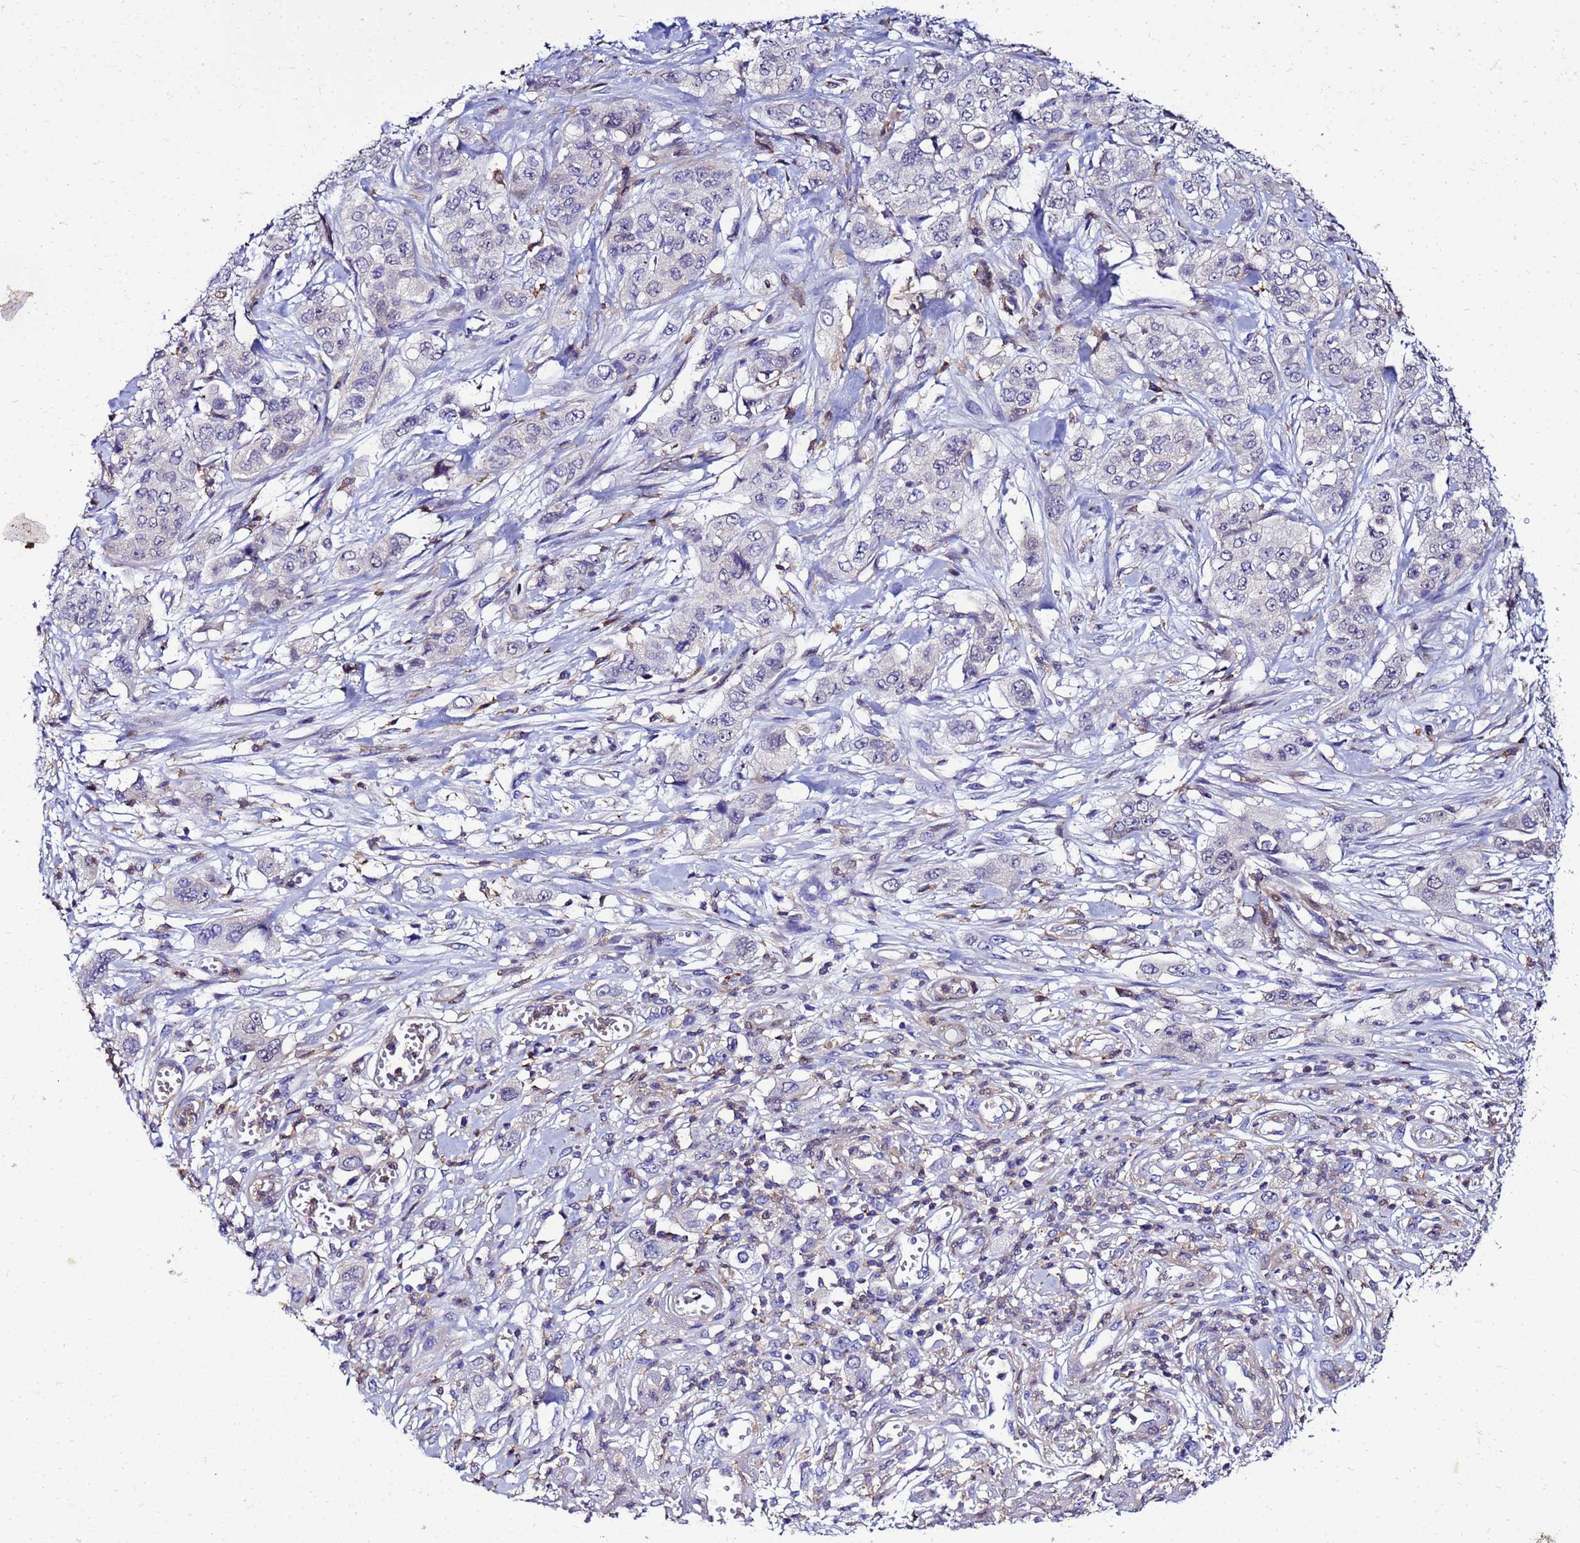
{"staining": {"intensity": "negative", "quantity": "none", "location": "none"}, "tissue": "stomach cancer", "cell_type": "Tumor cells", "image_type": "cancer", "snomed": [{"axis": "morphology", "description": "Adenocarcinoma, NOS"}, {"axis": "topography", "description": "Stomach, upper"}], "caption": "DAB immunohistochemical staining of stomach cancer (adenocarcinoma) demonstrates no significant positivity in tumor cells.", "gene": "DBNDD2", "patient": {"sex": "male", "age": 62}}